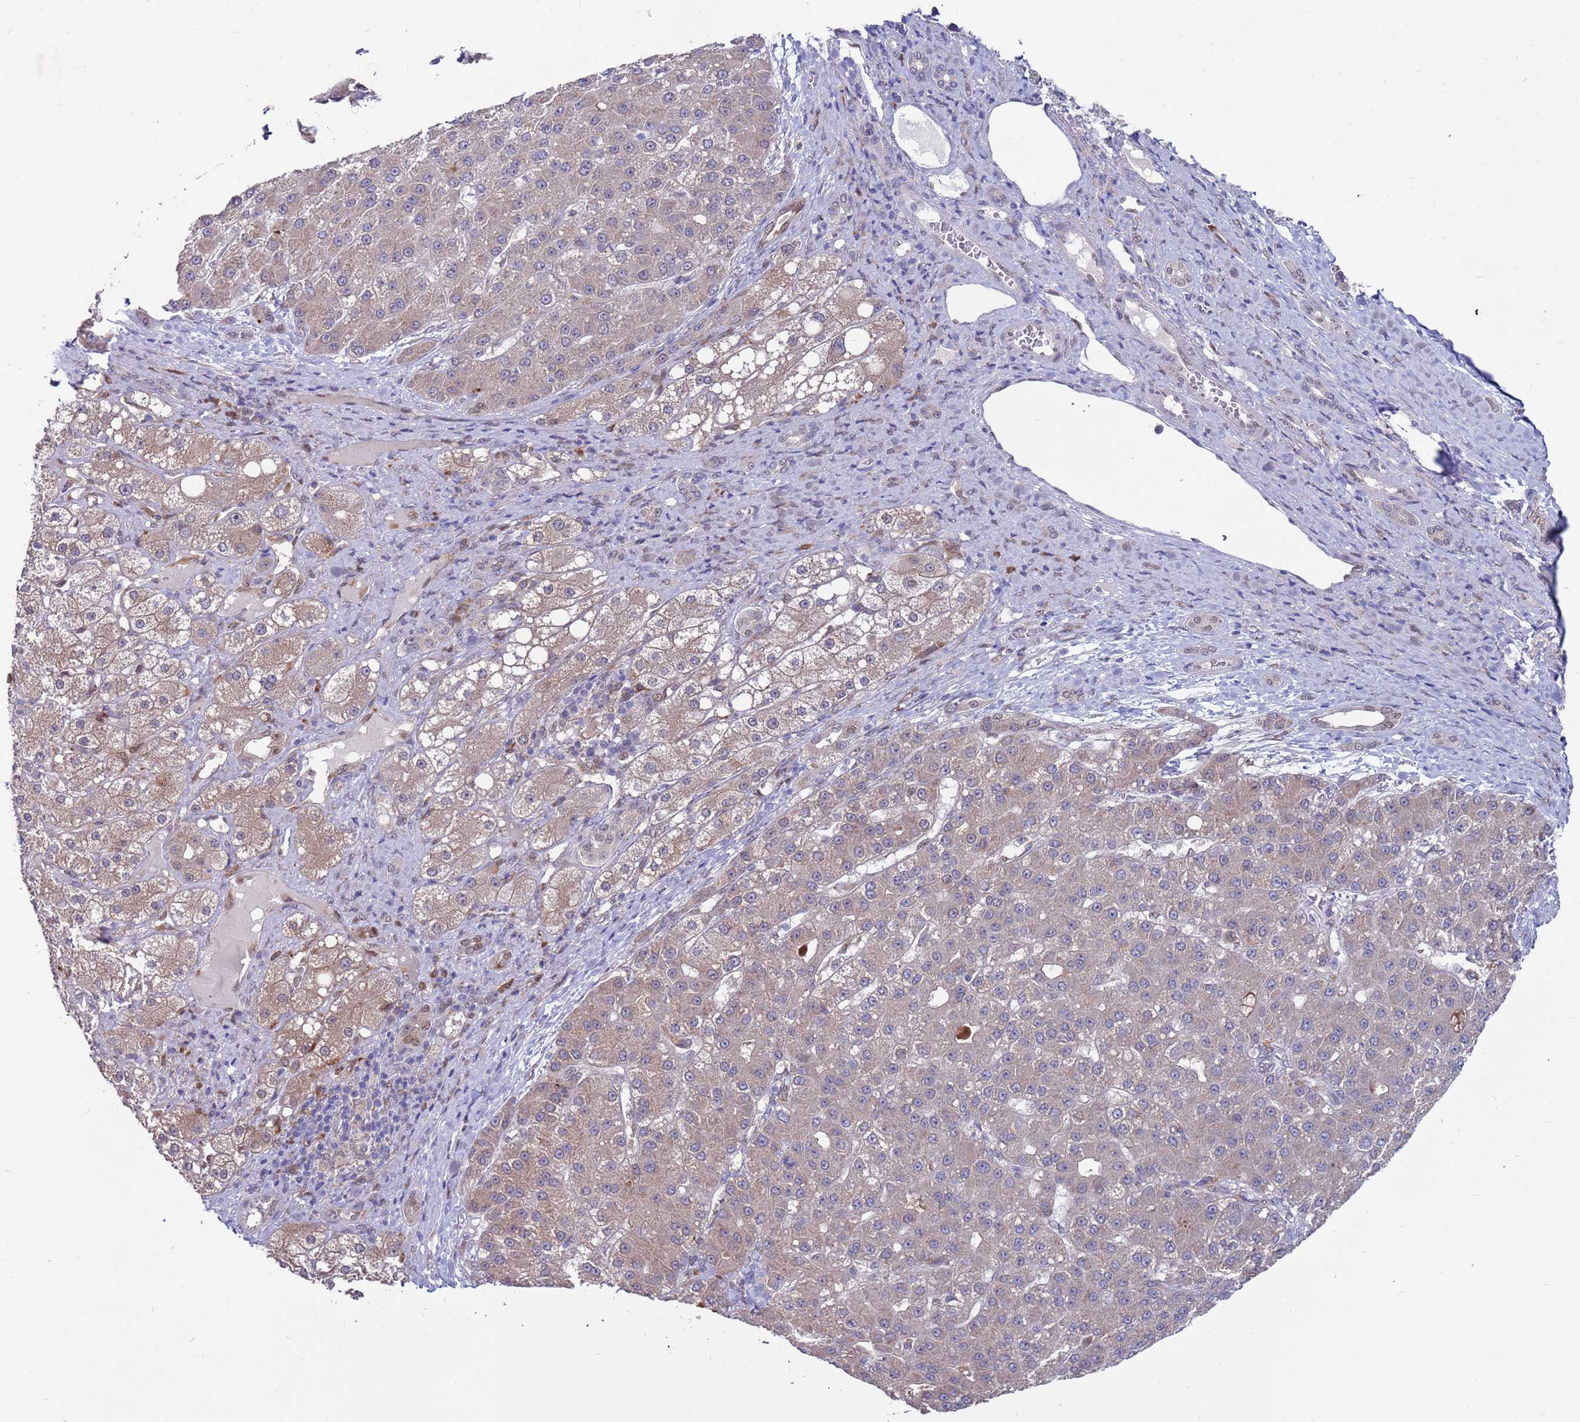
{"staining": {"intensity": "weak", "quantity": ">75%", "location": "cytoplasmic/membranous"}, "tissue": "liver cancer", "cell_type": "Tumor cells", "image_type": "cancer", "snomed": [{"axis": "morphology", "description": "Carcinoma, Hepatocellular, NOS"}, {"axis": "topography", "description": "Liver"}], "caption": "A high-resolution photomicrograph shows immunohistochemistry (IHC) staining of hepatocellular carcinoma (liver), which reveals weak cytoplasmic/membranous positivity in approximately >75% of tumor cells. Nuclei are stained in blue.", "gene": "FBXO27", "patient": {"sex": "male", "age": 67}}